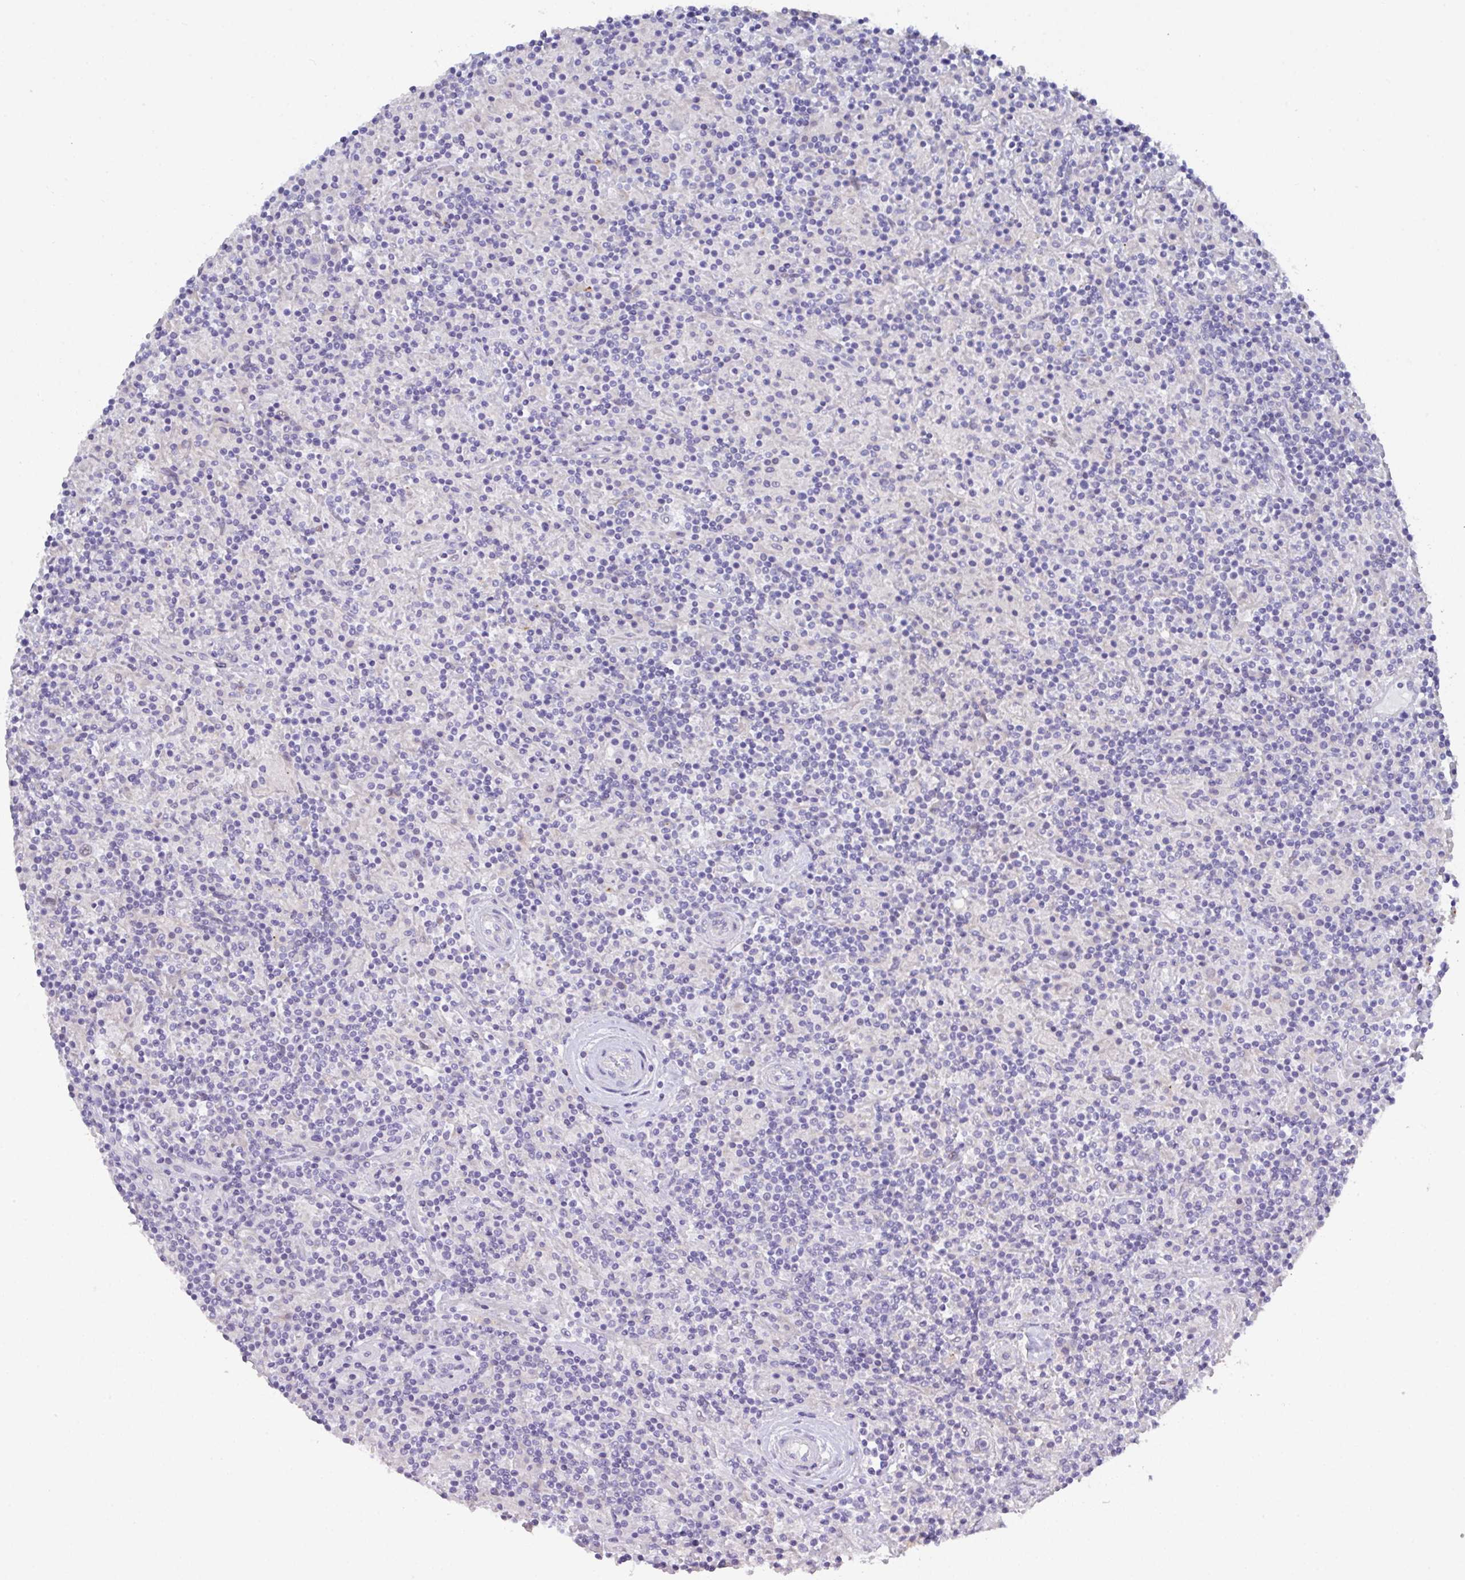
{"staining": {"intensity": "negative", "quantity": "none", "location": "none"}, "tissue": "lymphoma", "cell_type": "Tumor cells", "image_type": "cancer", "snomed": [{"axis": "morphology", "description": "Hodgkin's disease, NOS"}, {"axis": "topography", "description": "Lymph node"}], "caption": "Immunohistochemistry histopathology image of Hodgkin's disease stained for a protein (brown), which reveals no staining in tumor cells.", "gene": "FBXO47", "patient": {"sex": "male", "age": 70}}